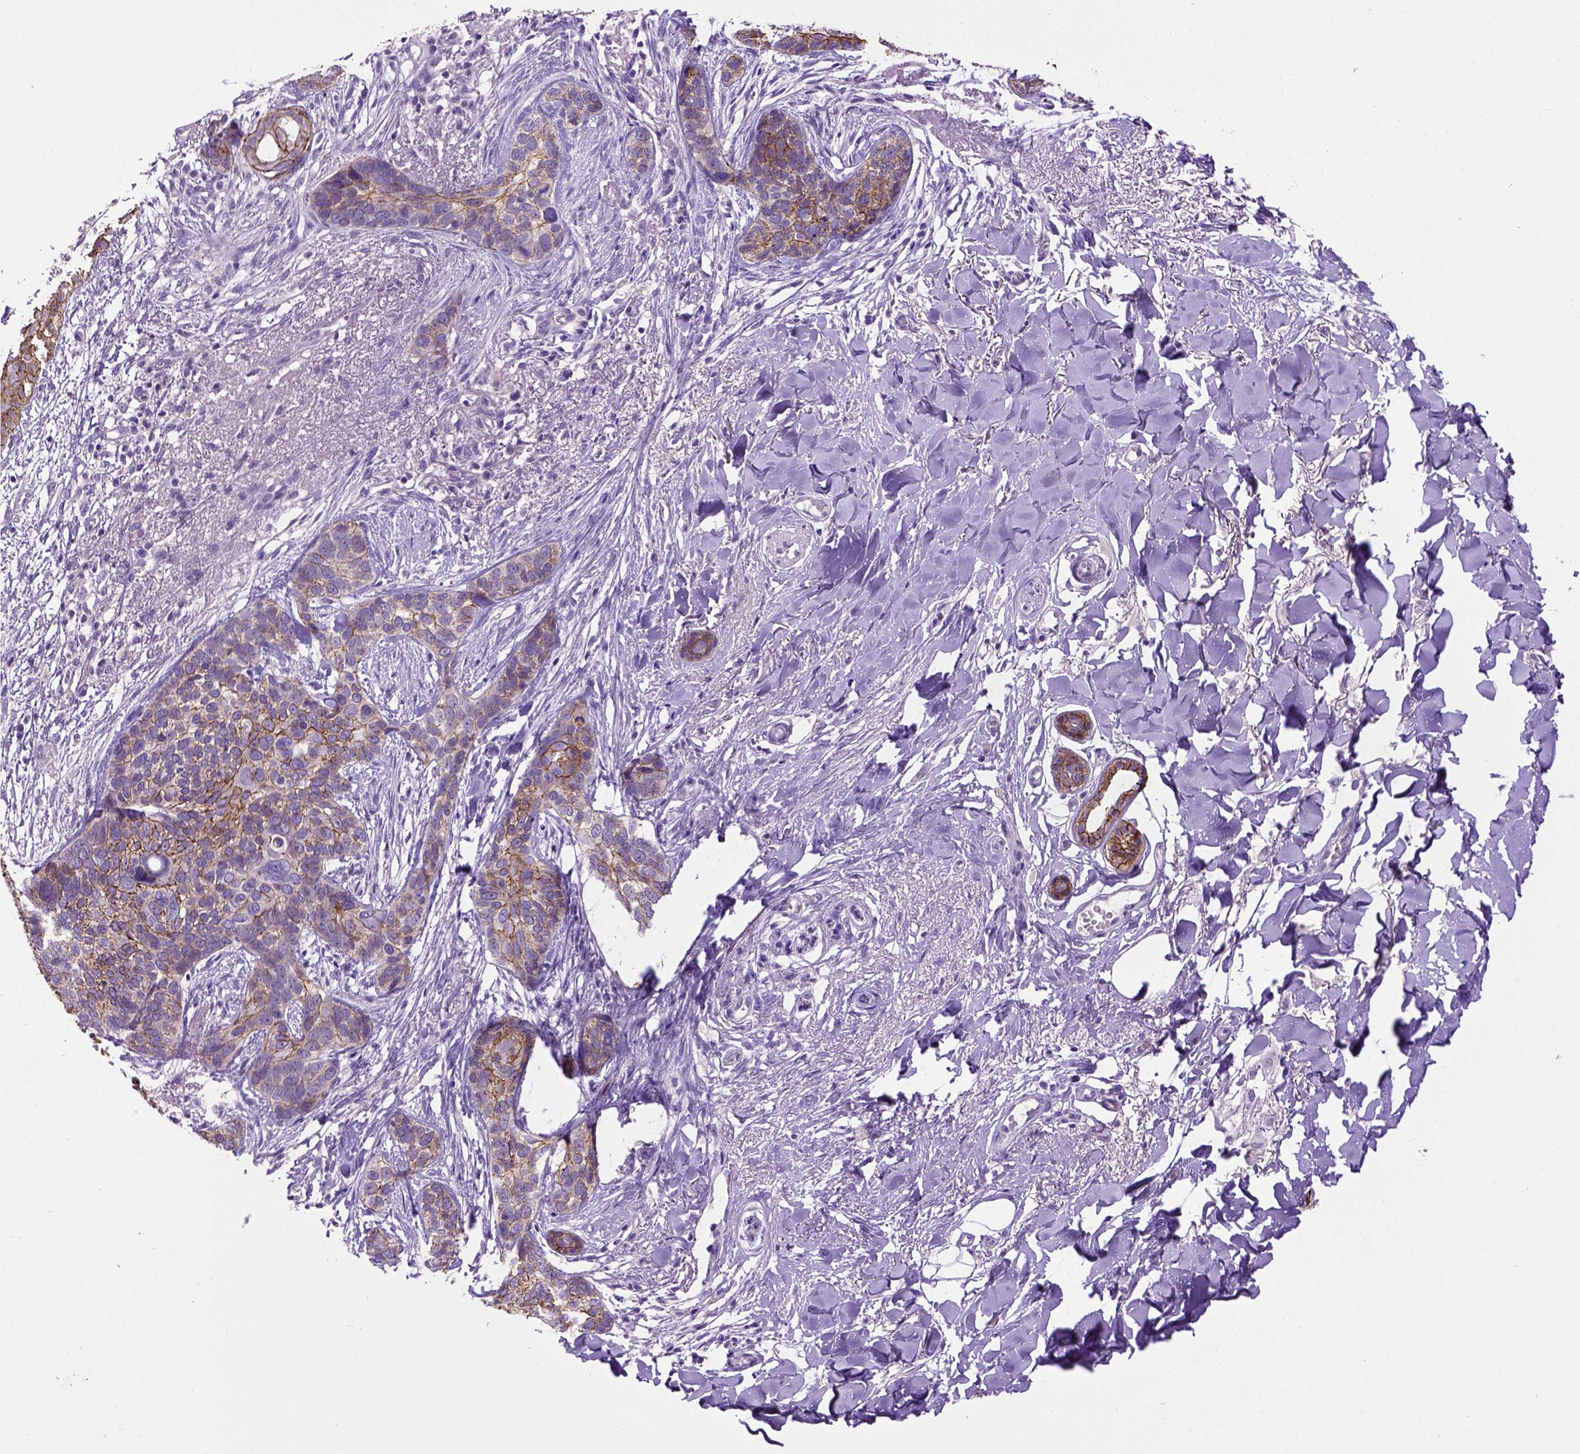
{"staining": {"intensity": "moderate", "quantity": "25%-75%", "location": "cytoplasmic/membranous"}, "tissue": "skin cancer", "cell_type": "Tumor cells", "image_type": "cancer", "snomed": [{"axis": "morphology", "description": "Normal tissue, NOS"}, {"axis": "morphology", "description": "Basal cell carcinoma"}, {"axis": "topography", "description": "Skin"}], "caption": "Immunohistochemical staining of human skin basal cell carcinoma exhibits medium levels of moderate cytoplasmic/membranous staining in approximately 25%-75% of tumor cells. (Stains: DAB (3,3'-diaminobenzidine) in brown, nuclei in blue, Microscopy: brightfield microscopy at high magnification).", "gene": "CDH1", "patient": {"sex": "male", "age": 84}}